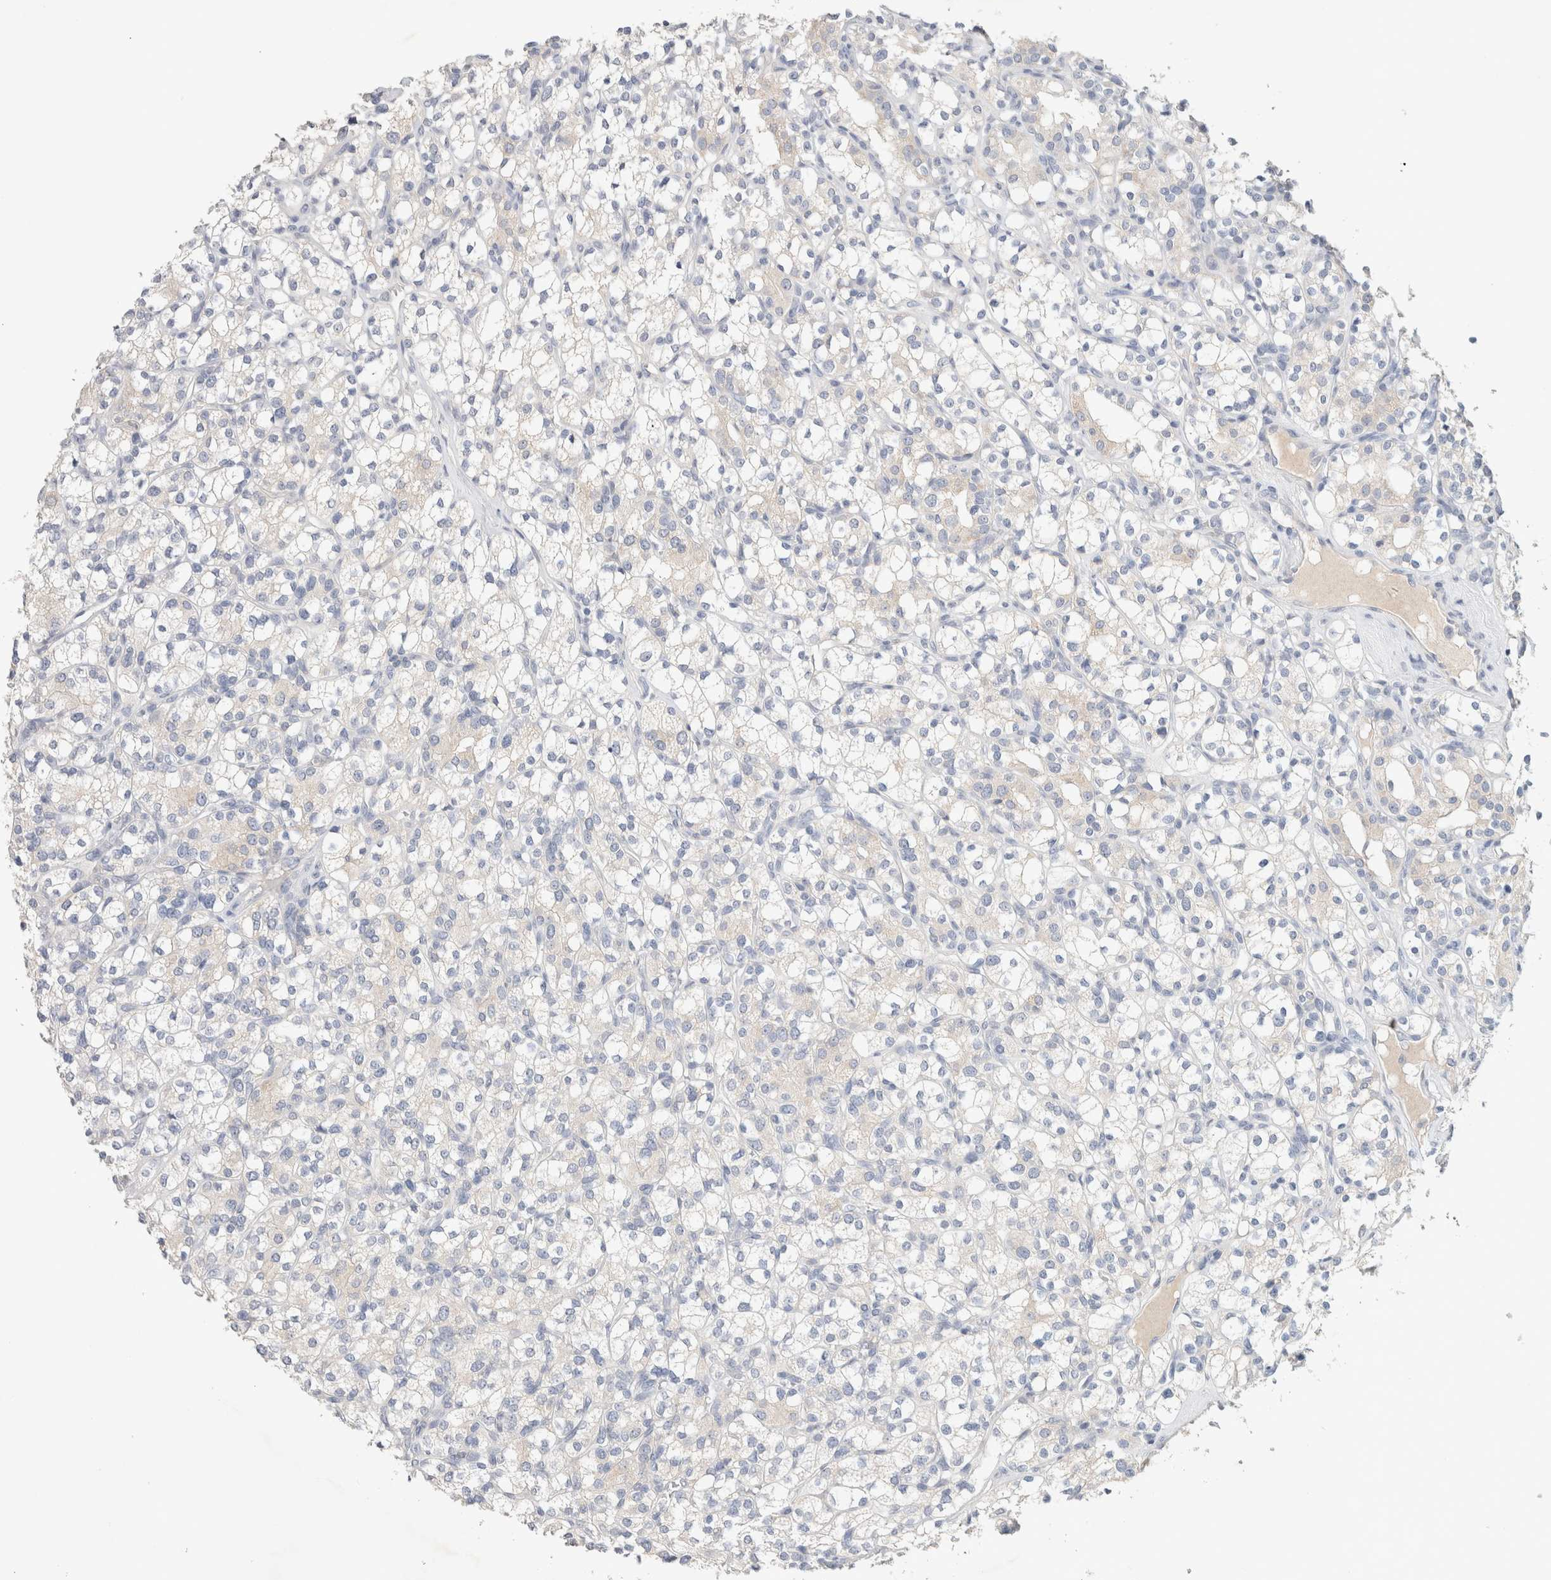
{"staining": {"intensity": "weak", "quantity": "<25%", "location": "cytoplasmic/membranous"}, "tissue": "renal cancer", "cell_type": "Tumor cells", "image_type": "cancer", "snomed": [{"axis": "morphology", "description": "Adenocarcinoma, NOS"}, {"axis": "topography", "description": "Kidney"}], "caption": "An immunohistochemistry (IHC) image of renal cancer (adenocarcinoma) is shown. There is no staining in tumor cells of renal cancer (adenocarcinoma).", "gene": "MPP2", "patient": {"sex": "male", "age": 77}}